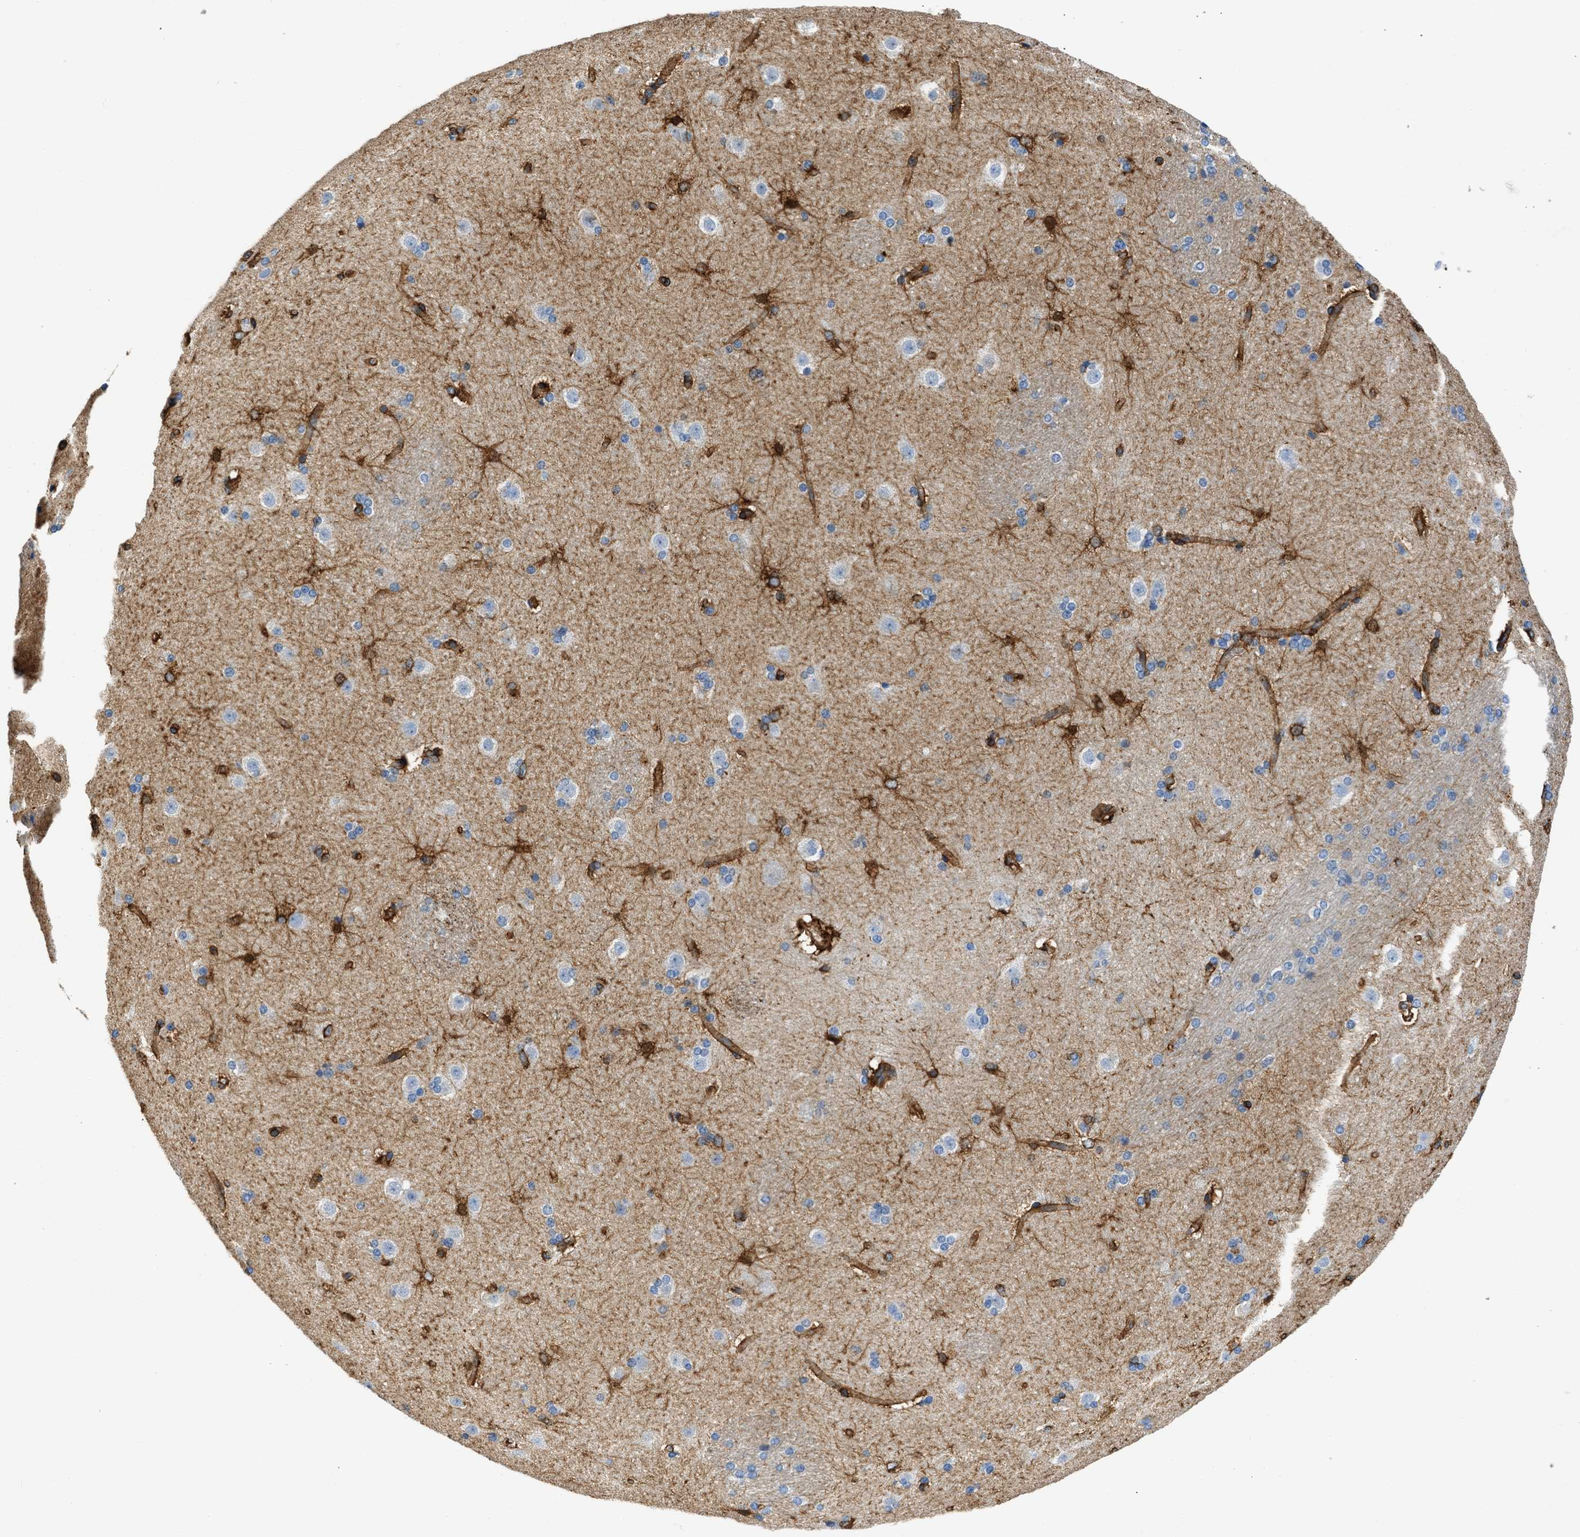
{"staining": {"intensity": "strong", "quantity": "25%-75%", "location": "cytoplasmic/membranous"}, "tissue": "caudate", "cell_type": "Glial cells", "image_type": "normal", "snomed": [{"axis": "morphology", "description": "Normal tissue, NOS"}, {"axis": "topography", "description": "Lateral ventricle wall"}], "caption": "Immunohistochemical staining of normal human caudate exhibits strong cytoplasmic/membranous protein positivity in approximately 25%-75% of glial cells. The staining was performed using DAB (3,3'-diaminobenzidine), with brown indicating positive protein expression. Nuclei are stained blue with hematoxylin.", "gene": "SEPTIN2", "patient": {"sex": "female", "age": 19}}